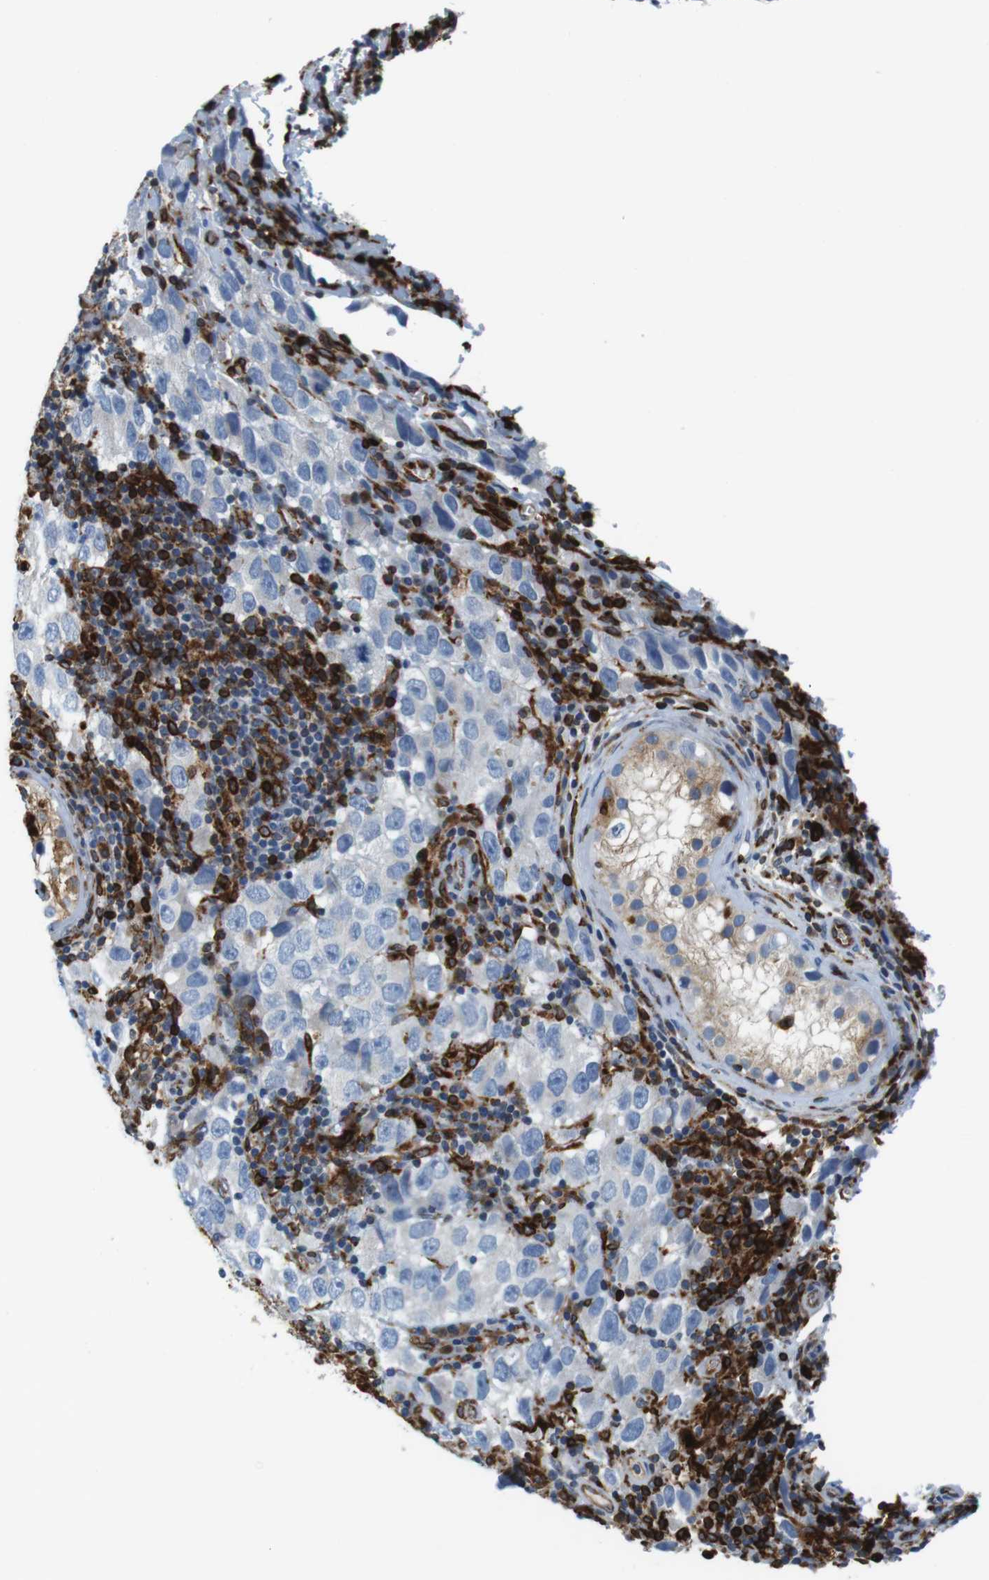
{"staining": {"intensity": "negative", "quantity": "none", "location": "none"}, "tissue": "testis cancer", "cell_type": "Tumor cells", "image_type": "cancer", "snomed": [{"axis": "morphology", "description": "Carcinoma, Embryonal, NOS"}, {"axis": "topography", "description": "Testis"}], "caption": "DAB immunohistochemical staining of testis cancer exhibits no significant positivity in tumor cells. (IHC, brightfield microscopy, high magnification).", "gene": "CIITA", "patient": {"sex": "male", "age": 21}}